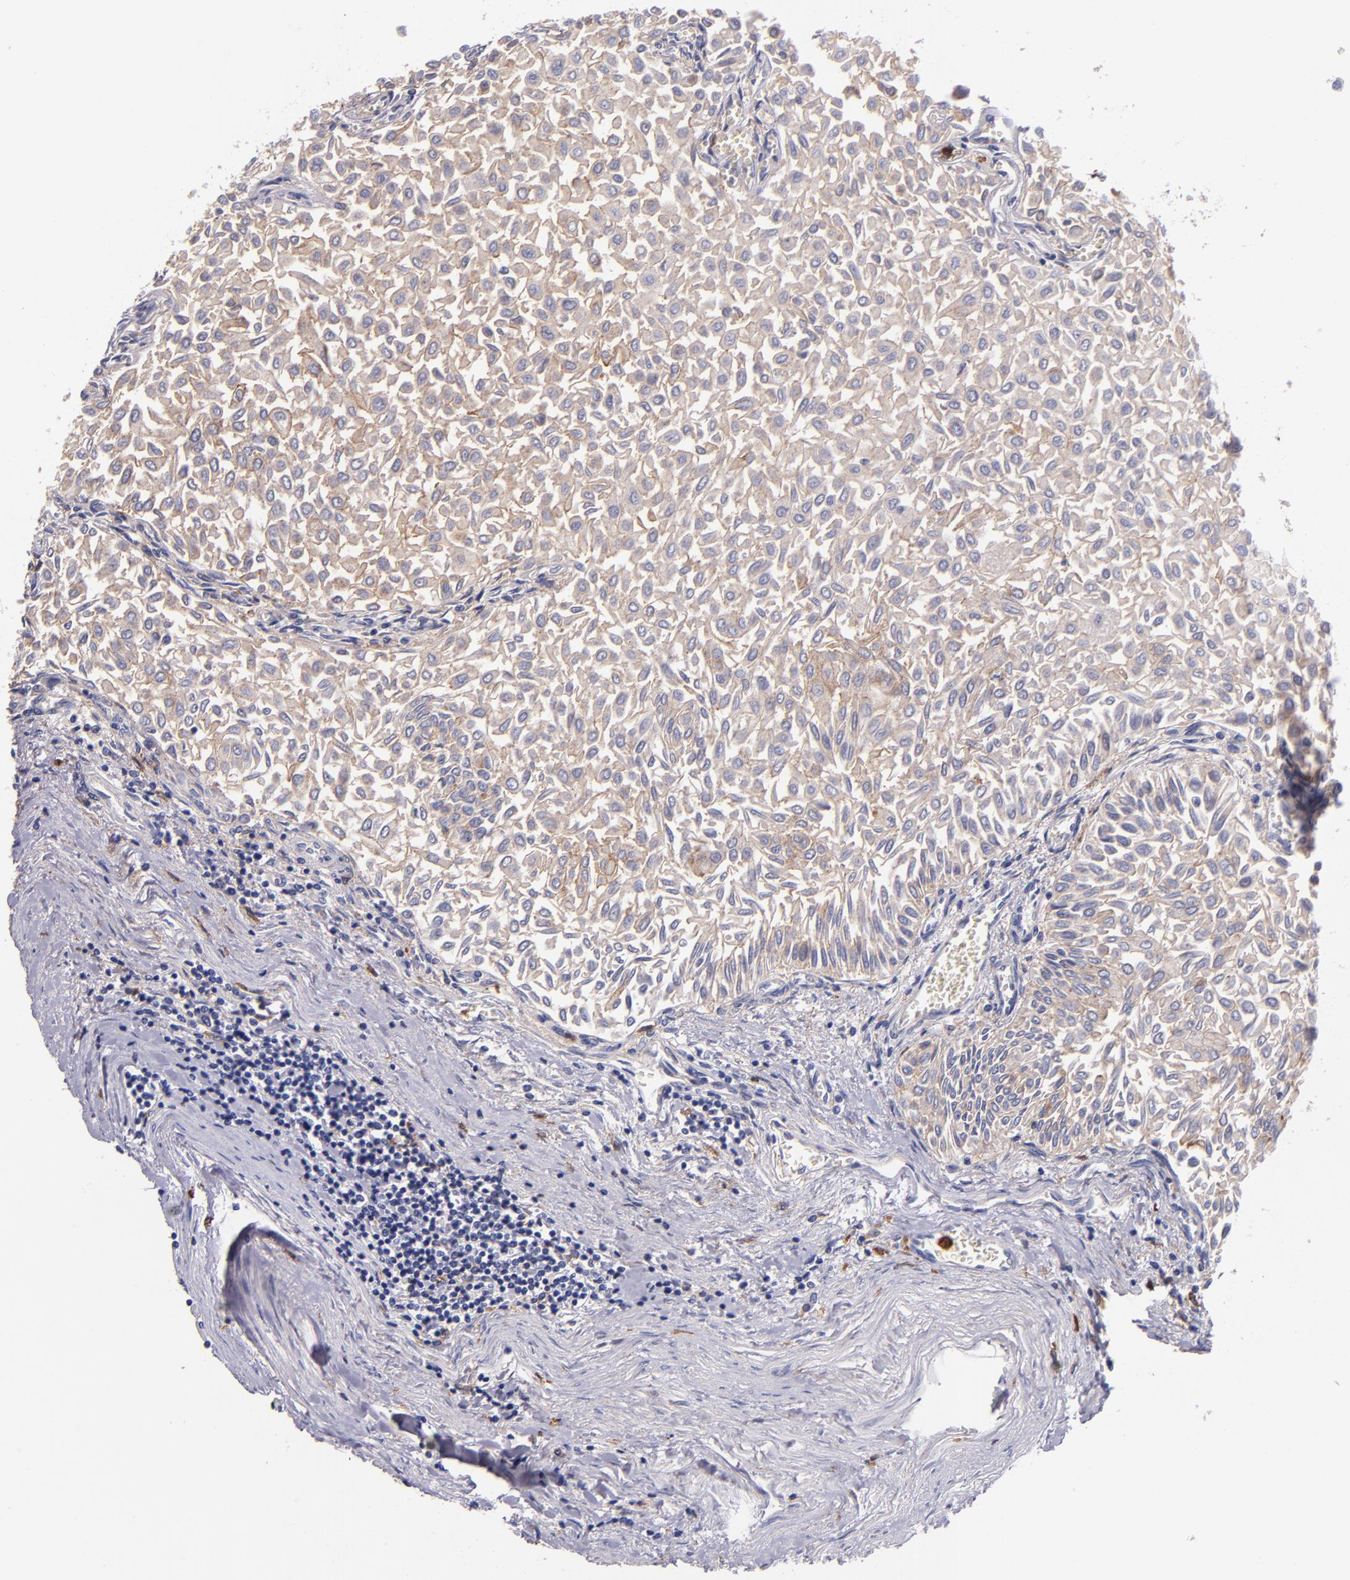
{"staining": {"intensity": "weak", "quantity": ">75%", "location": "cytoplasmic/membranous"}, "tissue": "urothelial cancer", "cell_type": "Tumor cells", "image_type": "cancer", "snomed": [{"axis": "morphology", "description": "Urothelial carcinoma, Low grade"}, {"axis": "topography", "description": "Urinary bladder"}], "caption": "DAB immunohistochemical staining of human urothelial cancer demonstrates weak cytoplasmic/membranous protein staining in approximately >75% of tumor cells.", "gene": "C5AR1", "patient": {"sex": "male", "age": 64}}